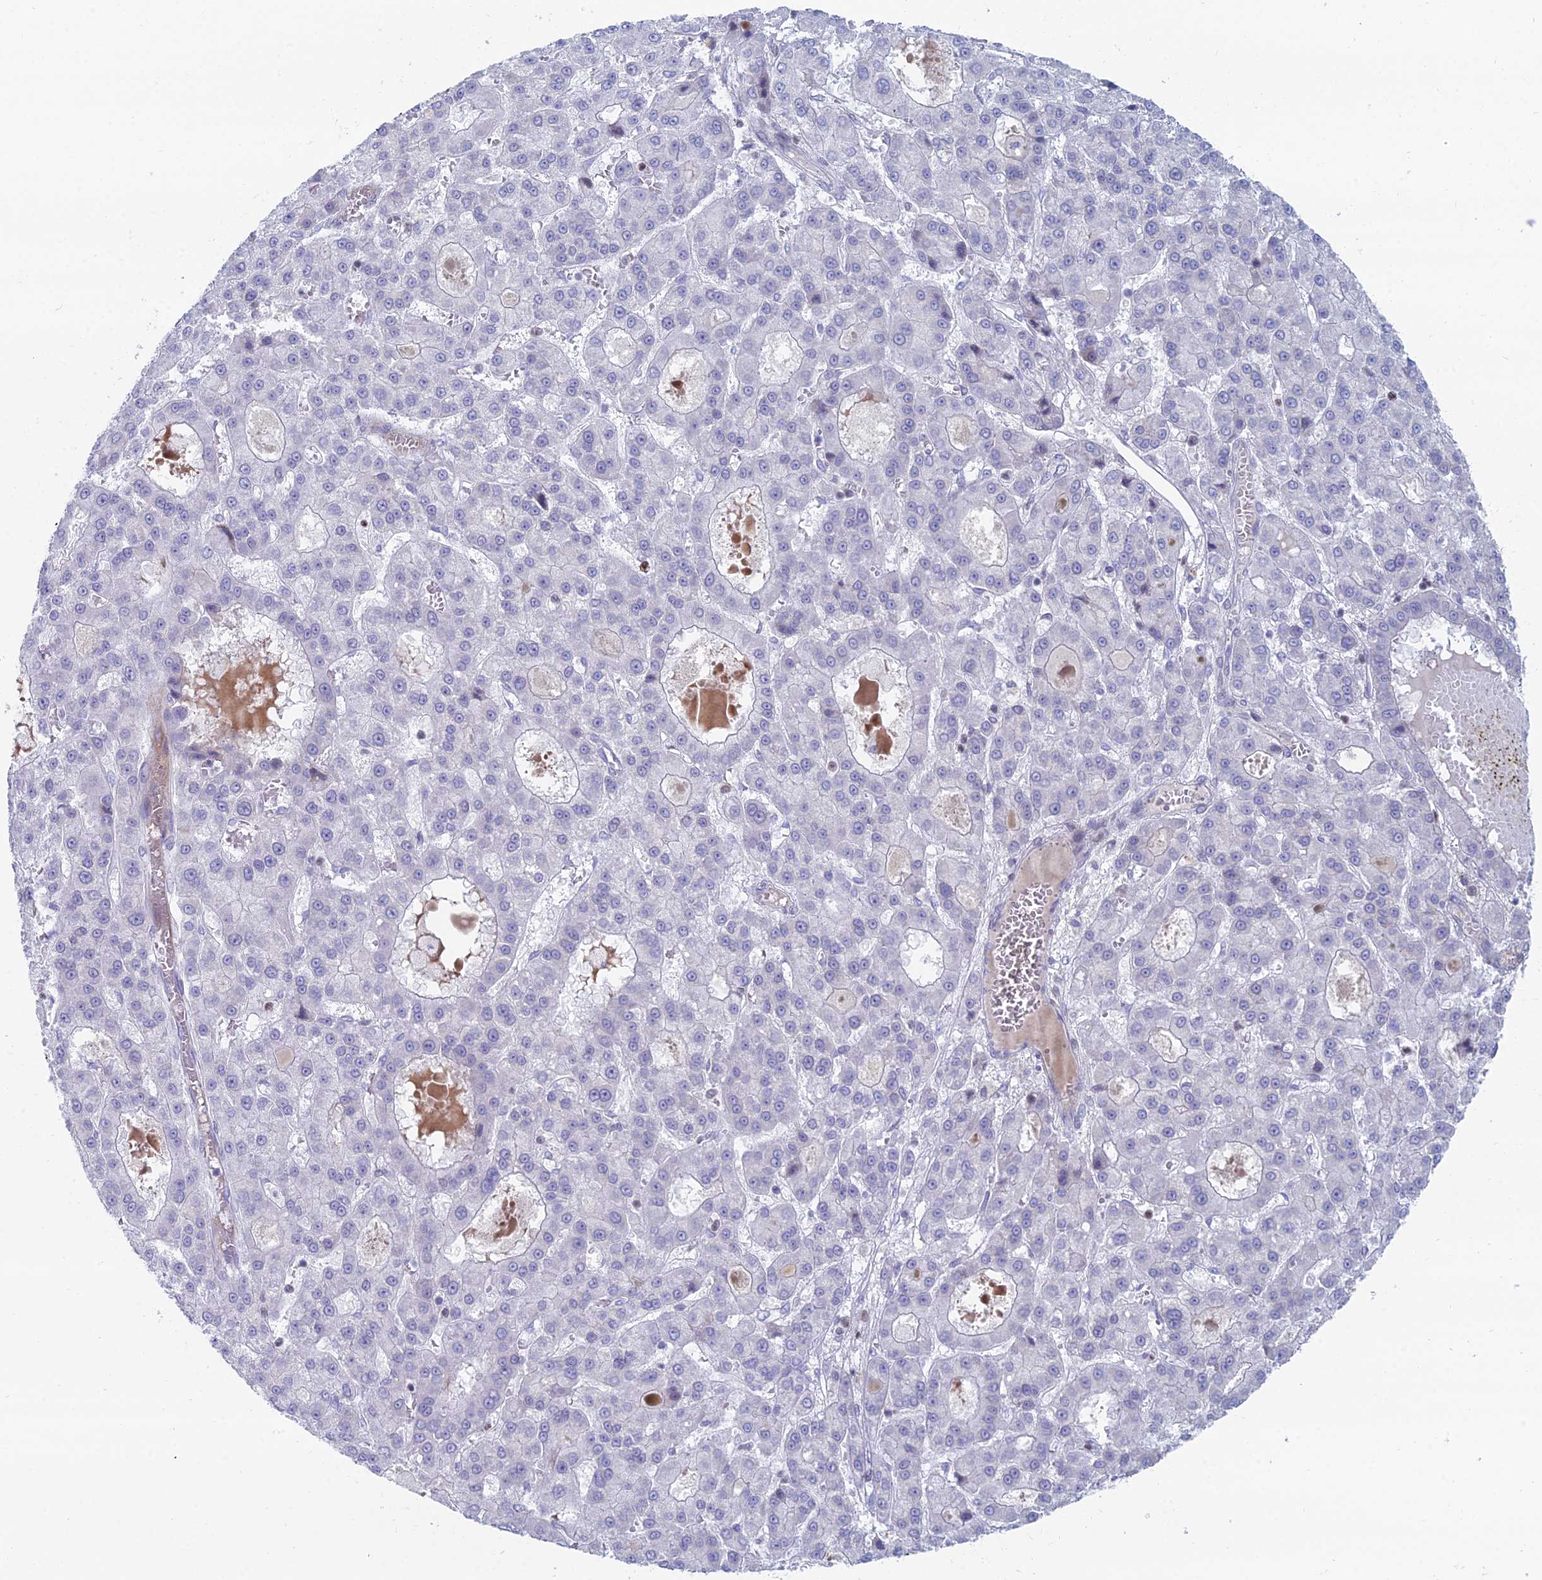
{"staining": {"intensity": "negative", "quantity": "none", "location": "none"}, "tissue": "liver cancer", "cell_type": "Tumor cells", "image_type": "cancer", "snomed": [{"axis": "morphology", "description": "Carcinoma, Hepatocellular, NOS"}, {"axis": "topography", "description": "Liver"}], "caption": "Immunohistochemical staining of human liver hepatocellular carcinoma displays no significant expression in tumor cells.", "gene": "CERS6", "patient": {"sex": "male", "age": 70}}